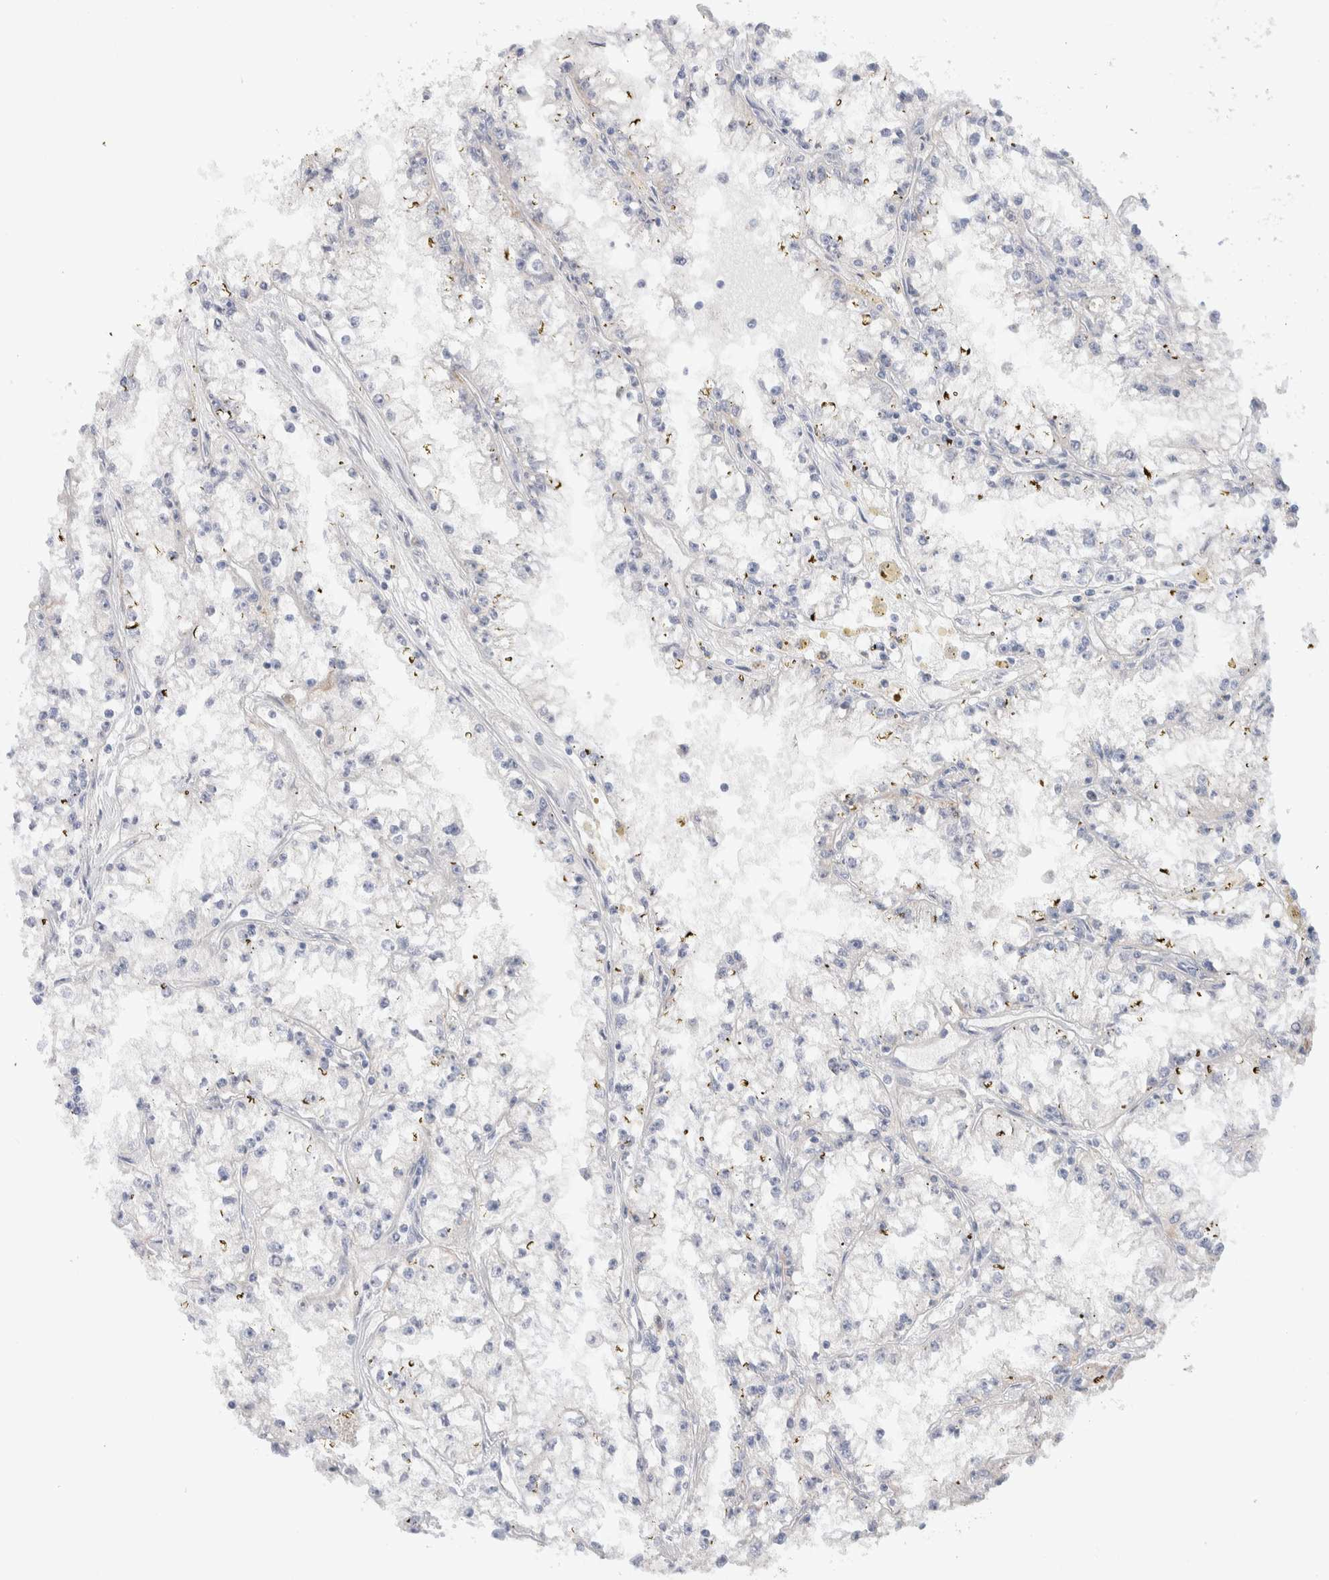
{"staining": {"intensity": "negative", "quantity": "none", "location": "none"}, "tissue": "renal cancer", "cell_type": "Tumor cells", "image_type": "cancer", "snomed": [{"axis": "morphology", "description": "Adenocarcinoma, NOS"}, {"axis": "topography", "description": "Kidney"}], "caption": "This is a photomicrograph of immunohistochemistry (IHC) staining of renal cancer, which shows no positivity in tumor cells. Brightfield microscopy of immunohistochemistry stained with DAB (3,3'-diaminobenzidine) (brown) and hematoxylin (blue), captured at high magnification.", "gene": "C1orf112", "patient": {"sex": "male", "age": 56}}